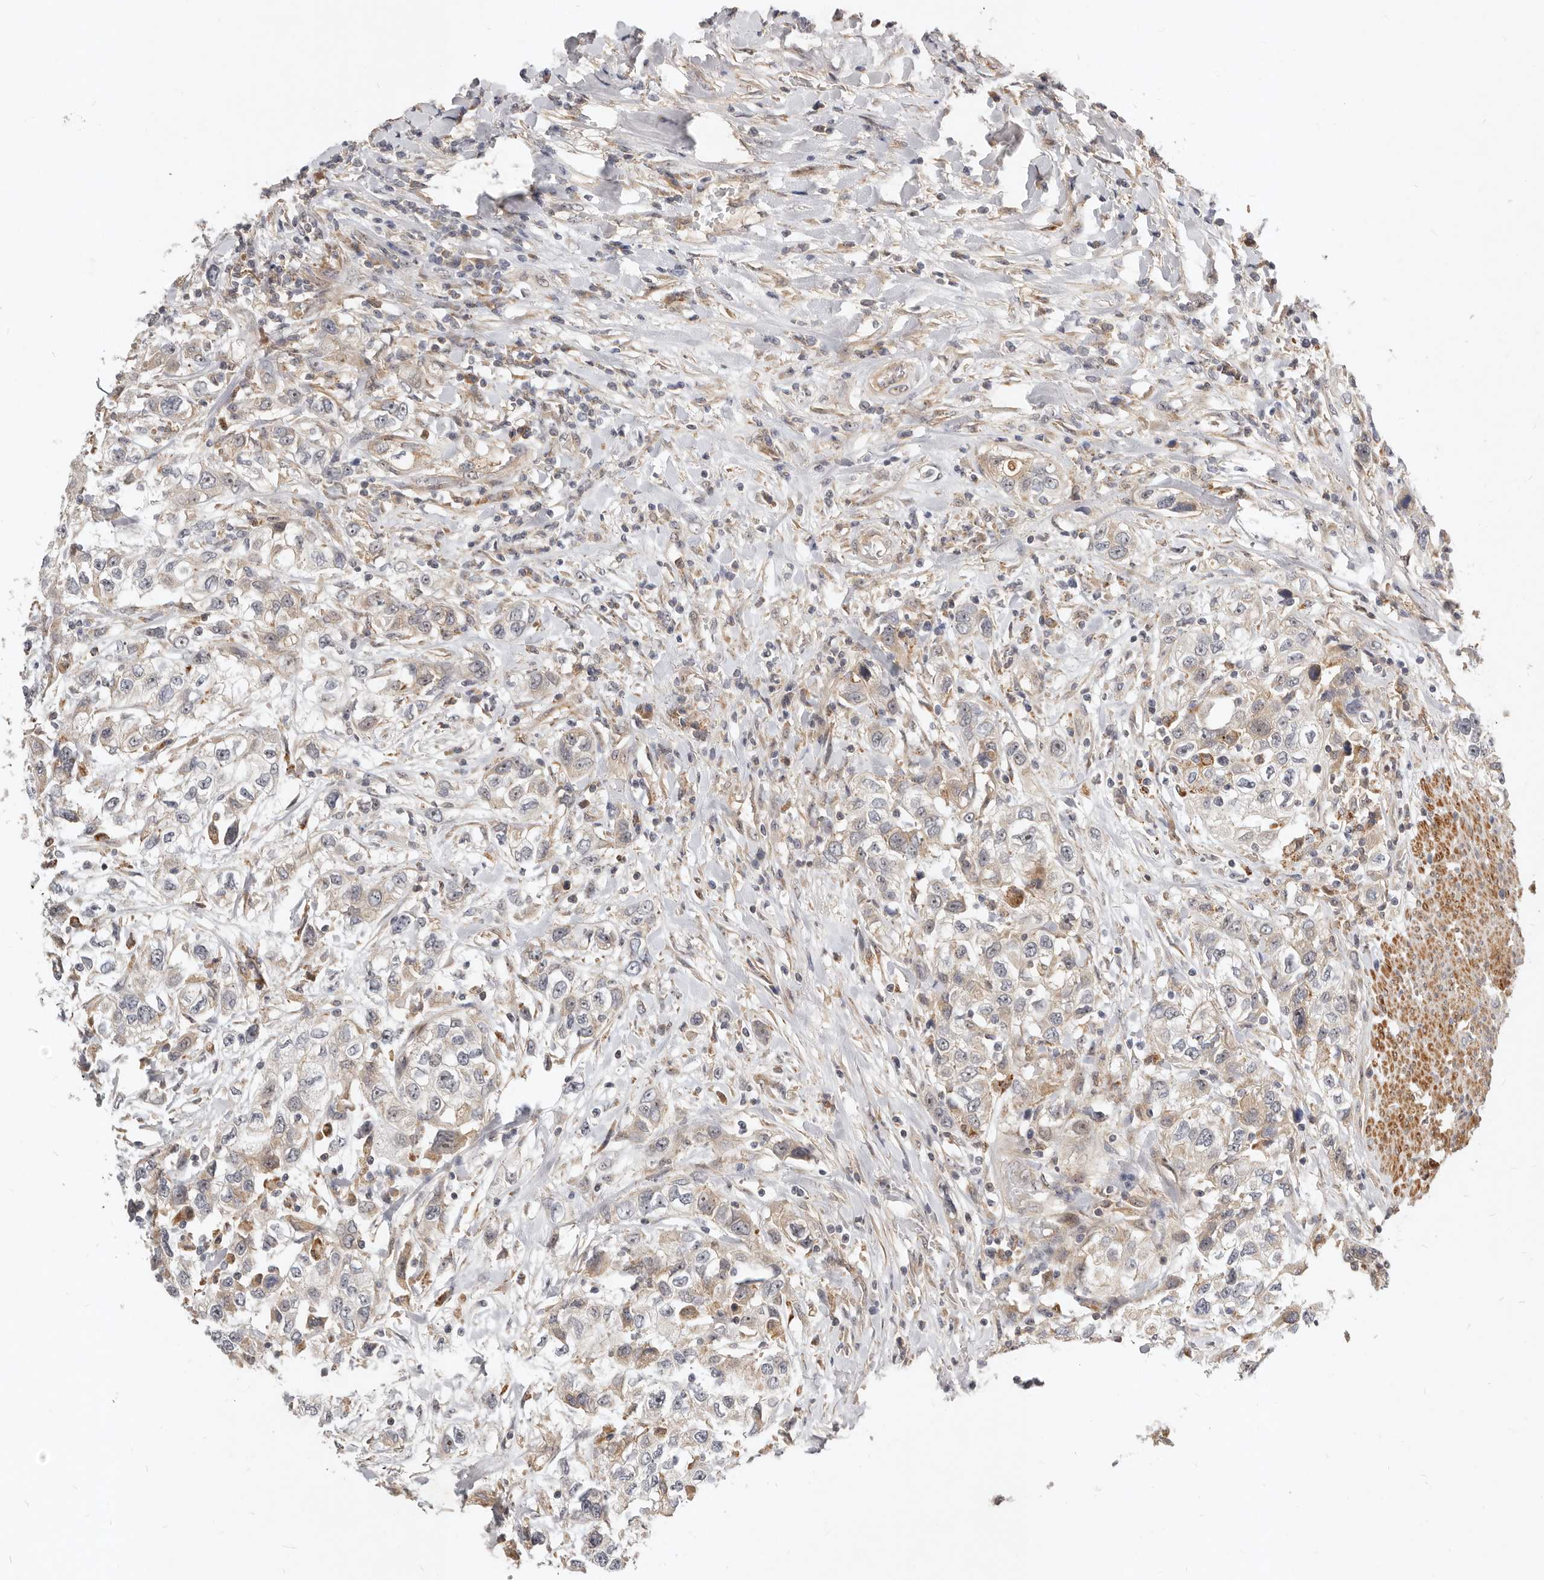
{"staining": {"intensity": "weak", "quantity": ">75%", "location": "cytoplasmic/membranous"}, "tissue": "urothelial cancer", "cell_type": "Tumor cells", "image_type": "cancer", "snomed": [{"axis": "morphology", "description": "Urothelial carcinoma, High grade"}, {"axis": "topography", "description": "Urinary bladder"}], "caption": "Immunohistochemistry (IHC) photomicrograph of neoplastic tissue: urothelial cancer stained using immunohistochemistry displays low levels of weak protein expression localized specifically in the cytoplasmic/membranous of tumor cells, appearing as a cytoplasmic/membranous brown color.", "gene": "MICALL2", "patient": {"sex": "female", "age": 80}}